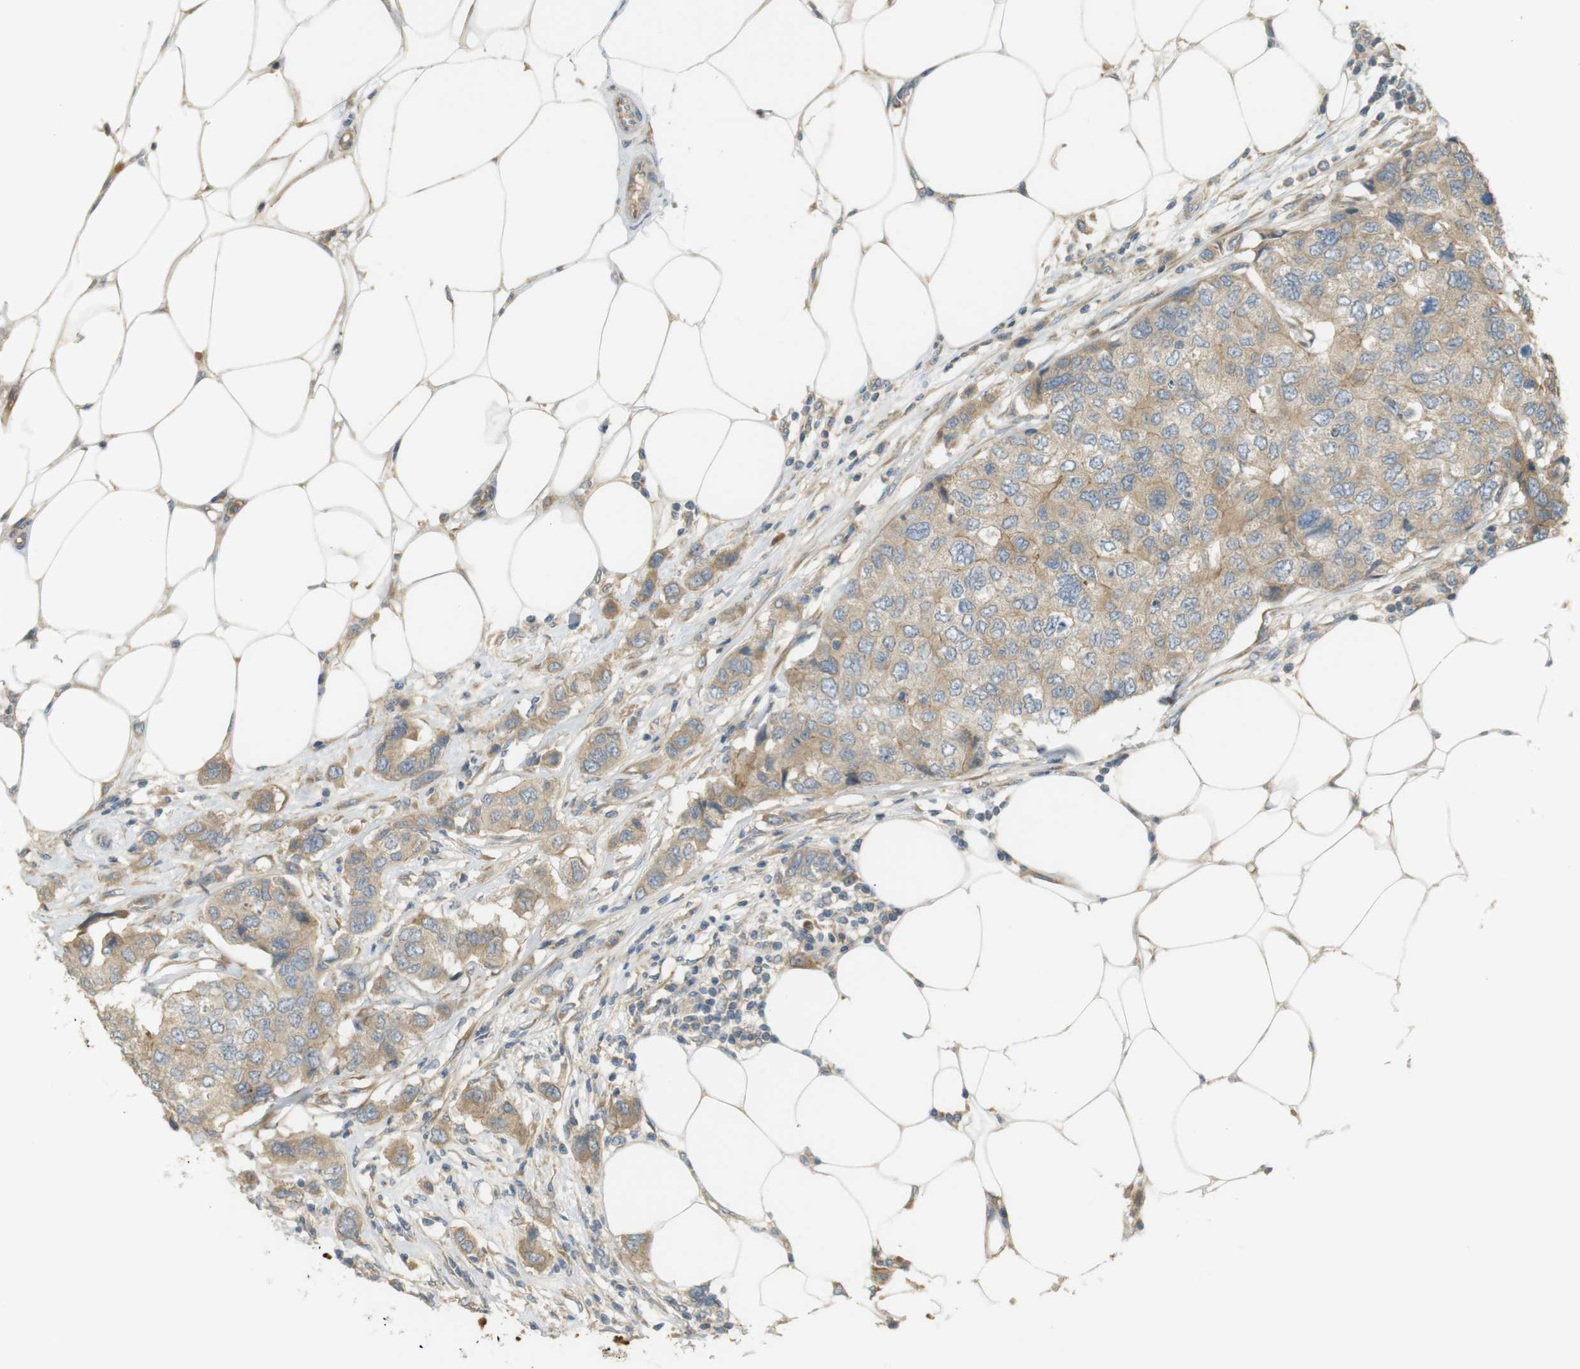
{"staining": {"intensity": "weak", "quantity": ">75%", "location": "cytoplasmic/membranous"}, "tissue": "breast cancer", "cell_type": "Tumor cells", "image_type": "cancer", "snomed": [{"axis": "morphology", "description": "Duct carcinoma"}, {"axis": "topography", "description": "Breast"}], "caption": "Immunohistochemical staining of human invasive ductal carcinoma (breast) reveals low levels of weak cytoplasmic/membranous expression in approximately >75% of tumor cells.", "gene": "CLRN3", "patient": {"sex": "female", "age": 50}}